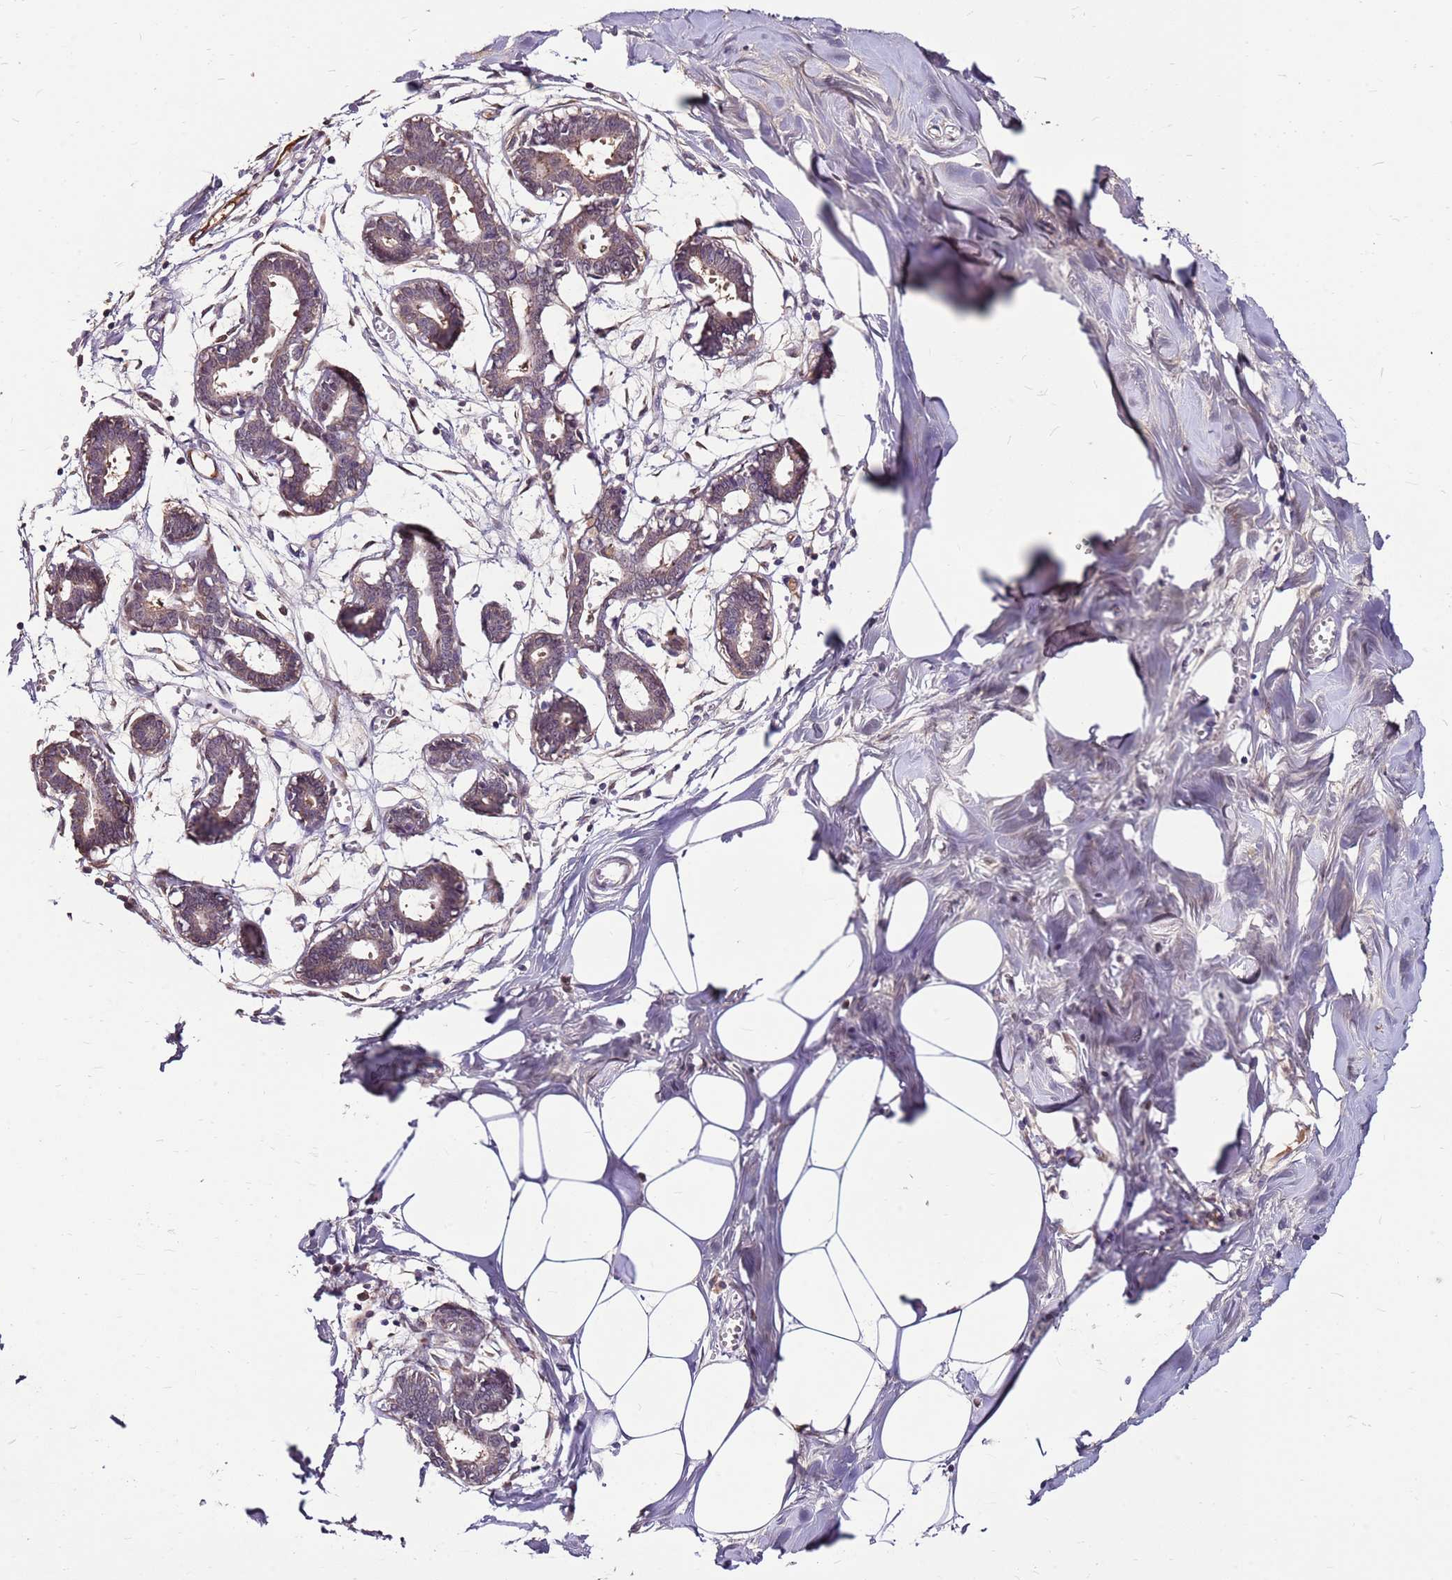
{"staining": {"intensity": "negative", "quantity": "none", "location": "none"}, "tissue": "breast", "cell_type": "Adipocytes", "image_type": "normal", "snomed": [{"axis": "morphology", "description": "Normal tissue, NOS"}, {"axis": "topography", "description": "Breast"}], "caption": "Adipocytes are negative for brown protein staining in unremarkable breast.", "gene": "ALDH1A3", "patient": {"sex": "female", "age": 27}}